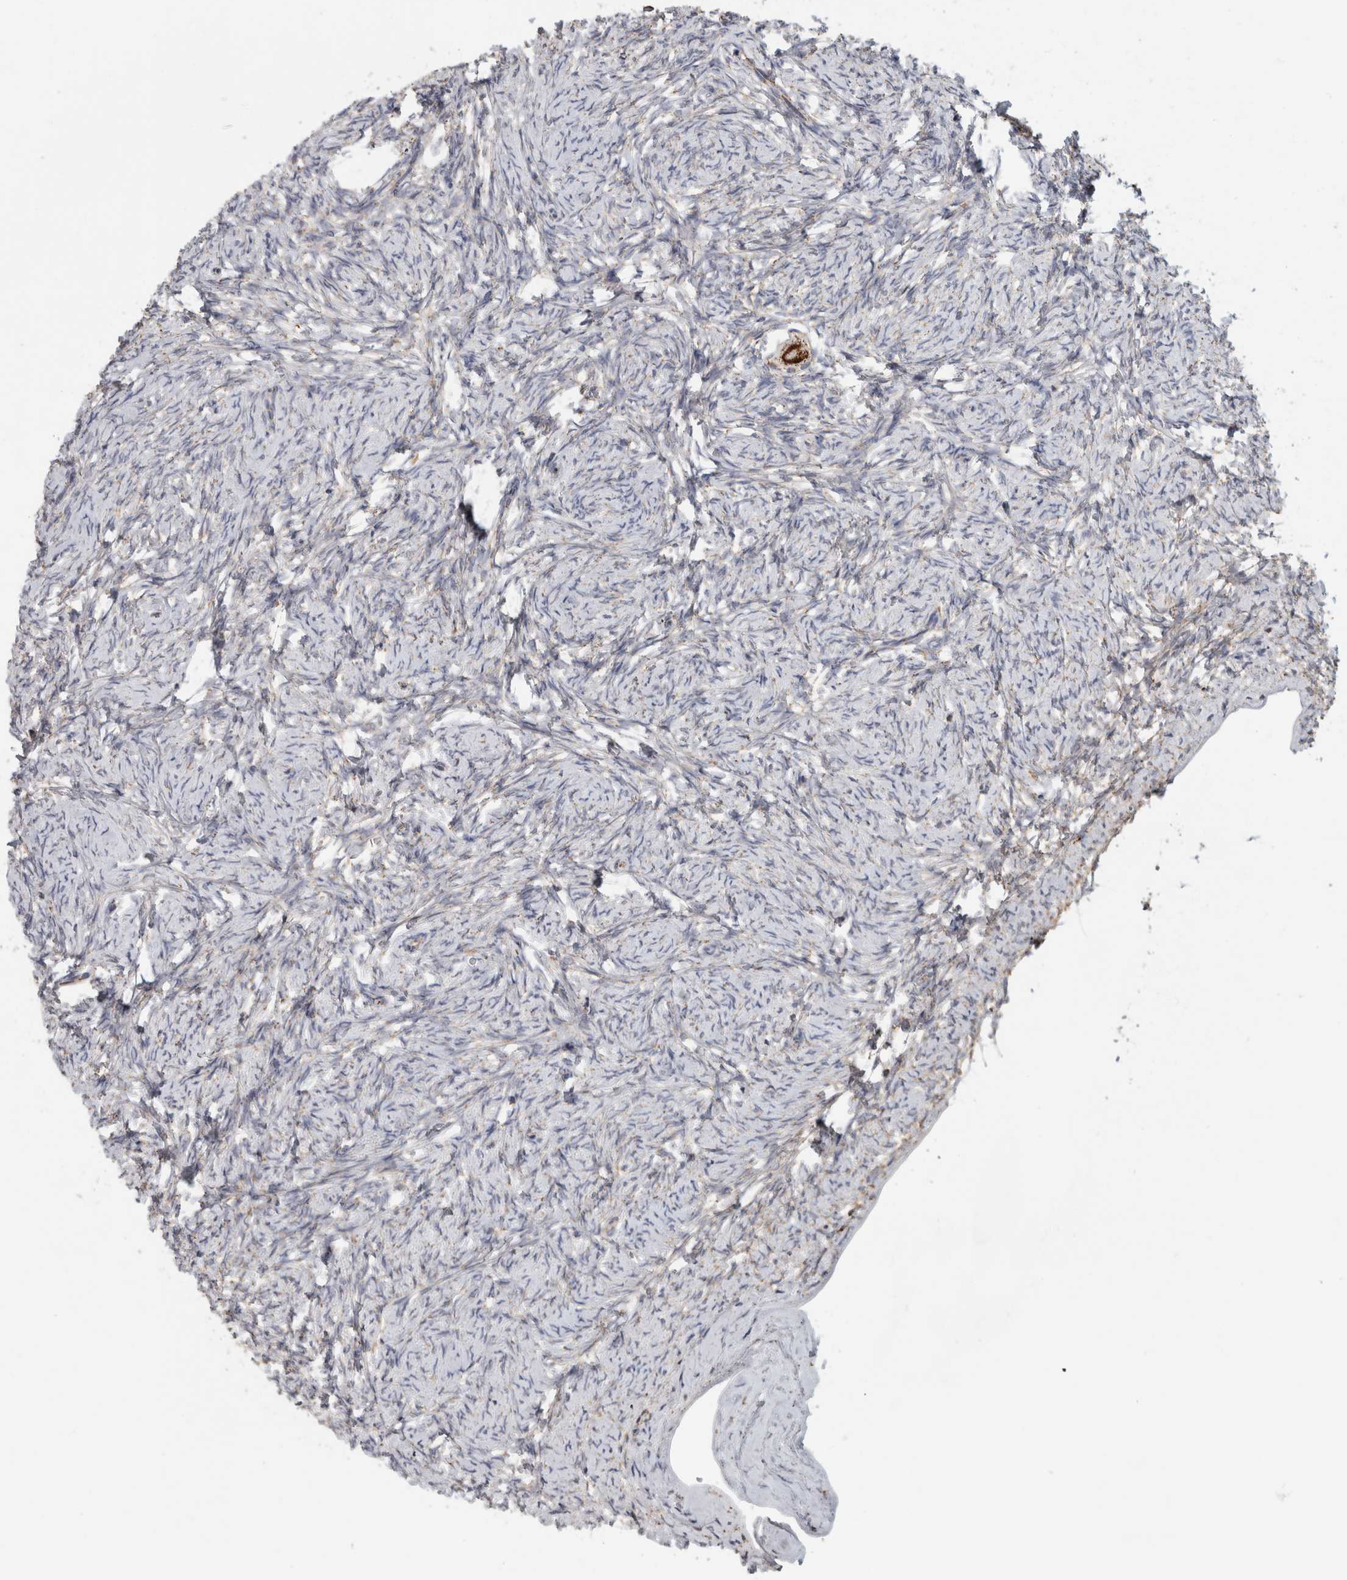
{"staining": {"intensity": "strong", "quantity": ">75%", "location": "cytoplasmic/membranous"}, "tissue": "ovary", "cell_type": "Follicle cells", "image_type": "normal", "snomed": [{"axis": "morphology", "description": "Normal tissue, NOS"}, {"axis": "topography", "description": "Ovary"}], "caption": "A histopathology image showing strong cytoplasmic/membranous staining in about >75% of follicle cells in benign ovary, as visualized by brown immunohistochemical staining.", "gene": "ST8SIA1", "patient": {"sex": "female", "age": 34}}